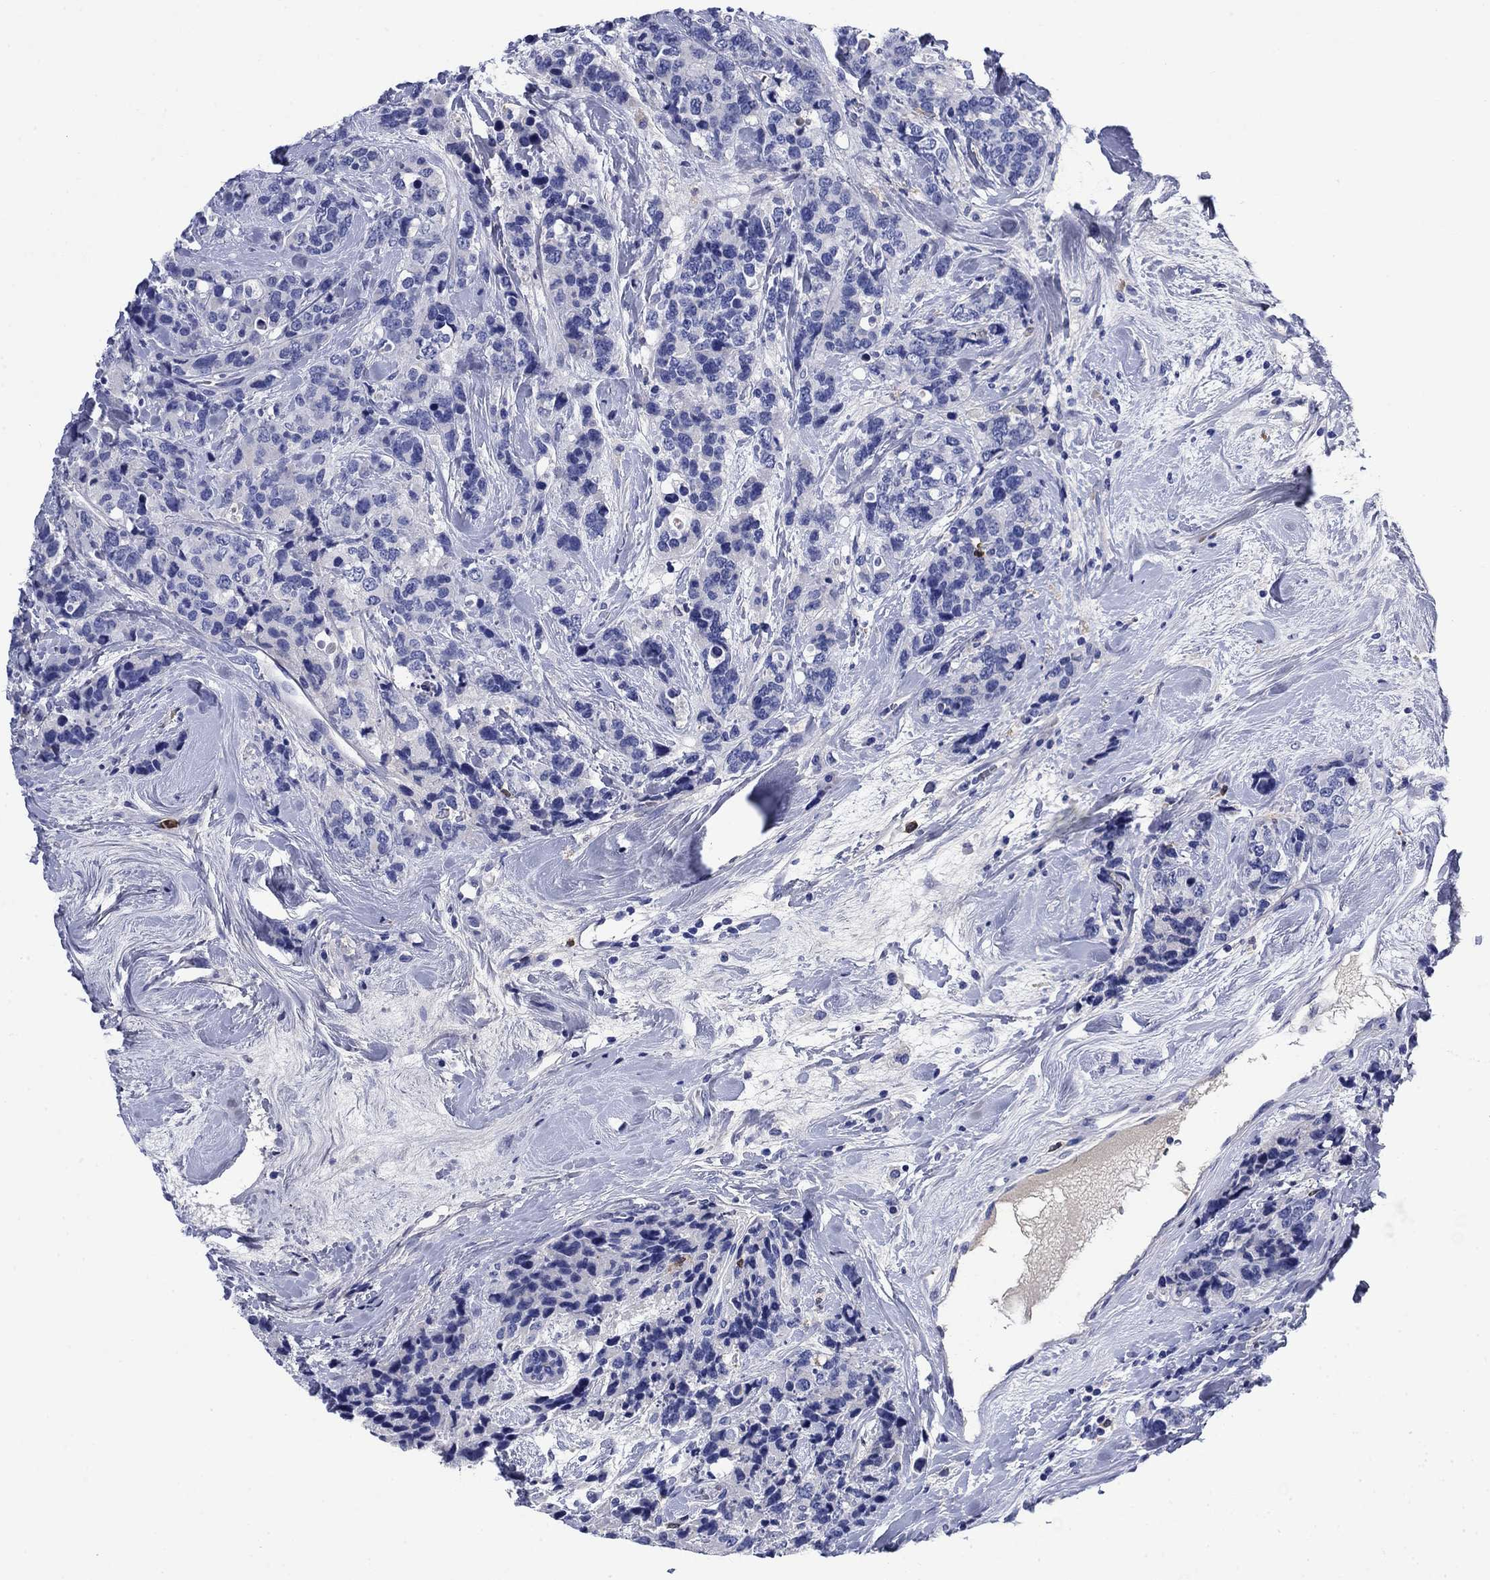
{"staining": {"intensity": "negative", "quantity": "none", "location": "none"}, "tissue": "breast cancer", "cell_type": "Tumor cells", "image_type": "cancer", "snomed": [{"axis": "morphology", "description": "Lobular carcinoma"}, {"axis": "topography", "description": "Breast"}], "caption": "High magnification brightfield microscopy of lobular carcinoma (breast) stained with DAB (3,3'-diaminobenzidine) (brown) and counterstained with hematoxylin (blue): tumor cells show no significant positivity.", "gene": "TFR2", "patient": {"sex": "female", "age": 59}}